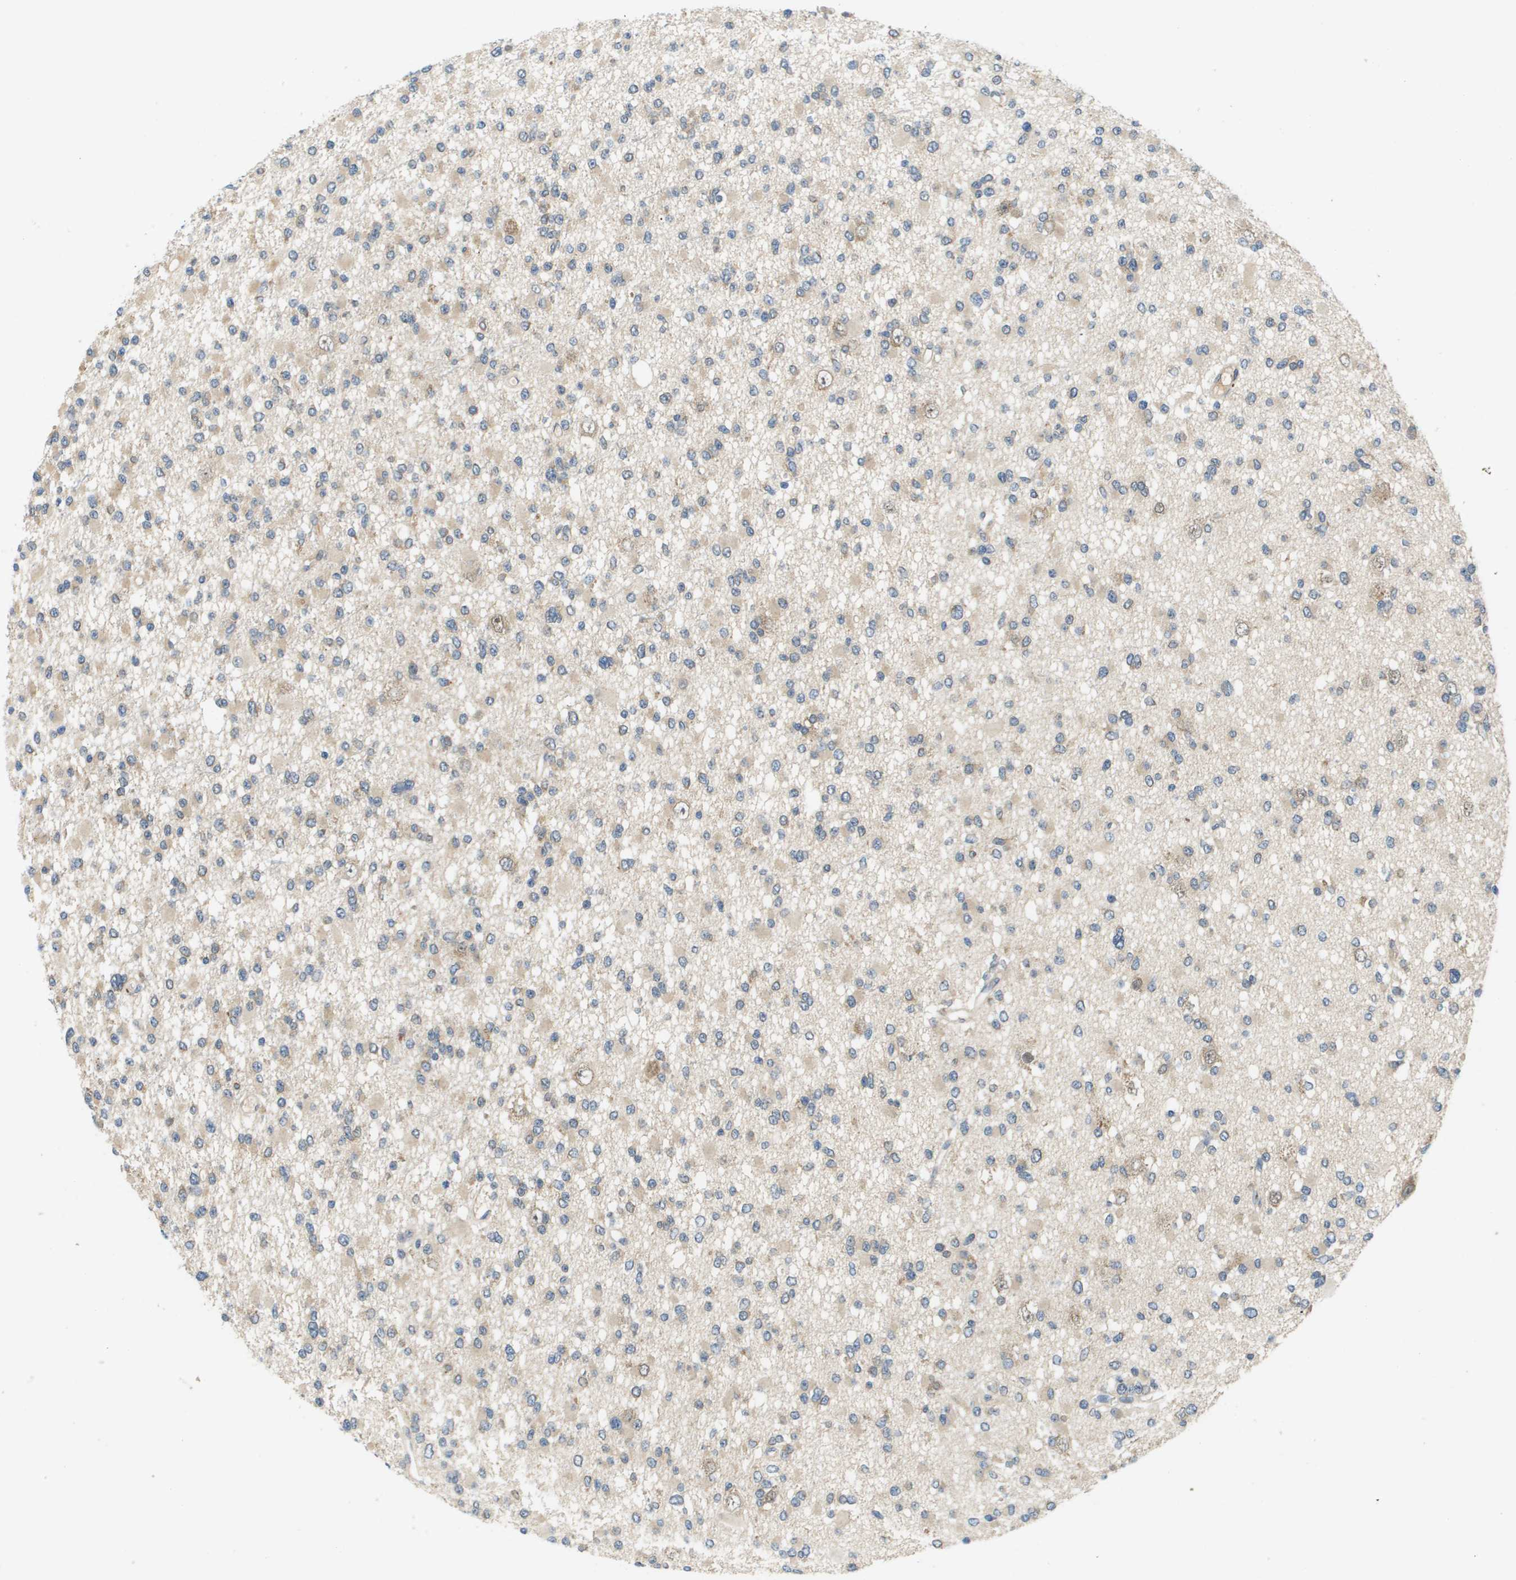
{"staining": {"intensity": "weak", "quantity": "<25%", "location": "cytoplasmic/membranous"}, "tissue": "glioma", "cell_type": "Tumor cells", "image_type": "cancer", "snomed": [{"axis": "morphology", "description": "Glioma, malignant, Low grade"}, {"axis": "topography", "description": "Brain"}], "caption": "Tumor cells are negative for protein expression in human glioma. (DAB (3,3'-diaminobenzidine) immunohistochemistry (IHC) with hematoxylin counter stain).", "gene": "SLC25A20", "patient": {"sex": "female", "age": 22}}